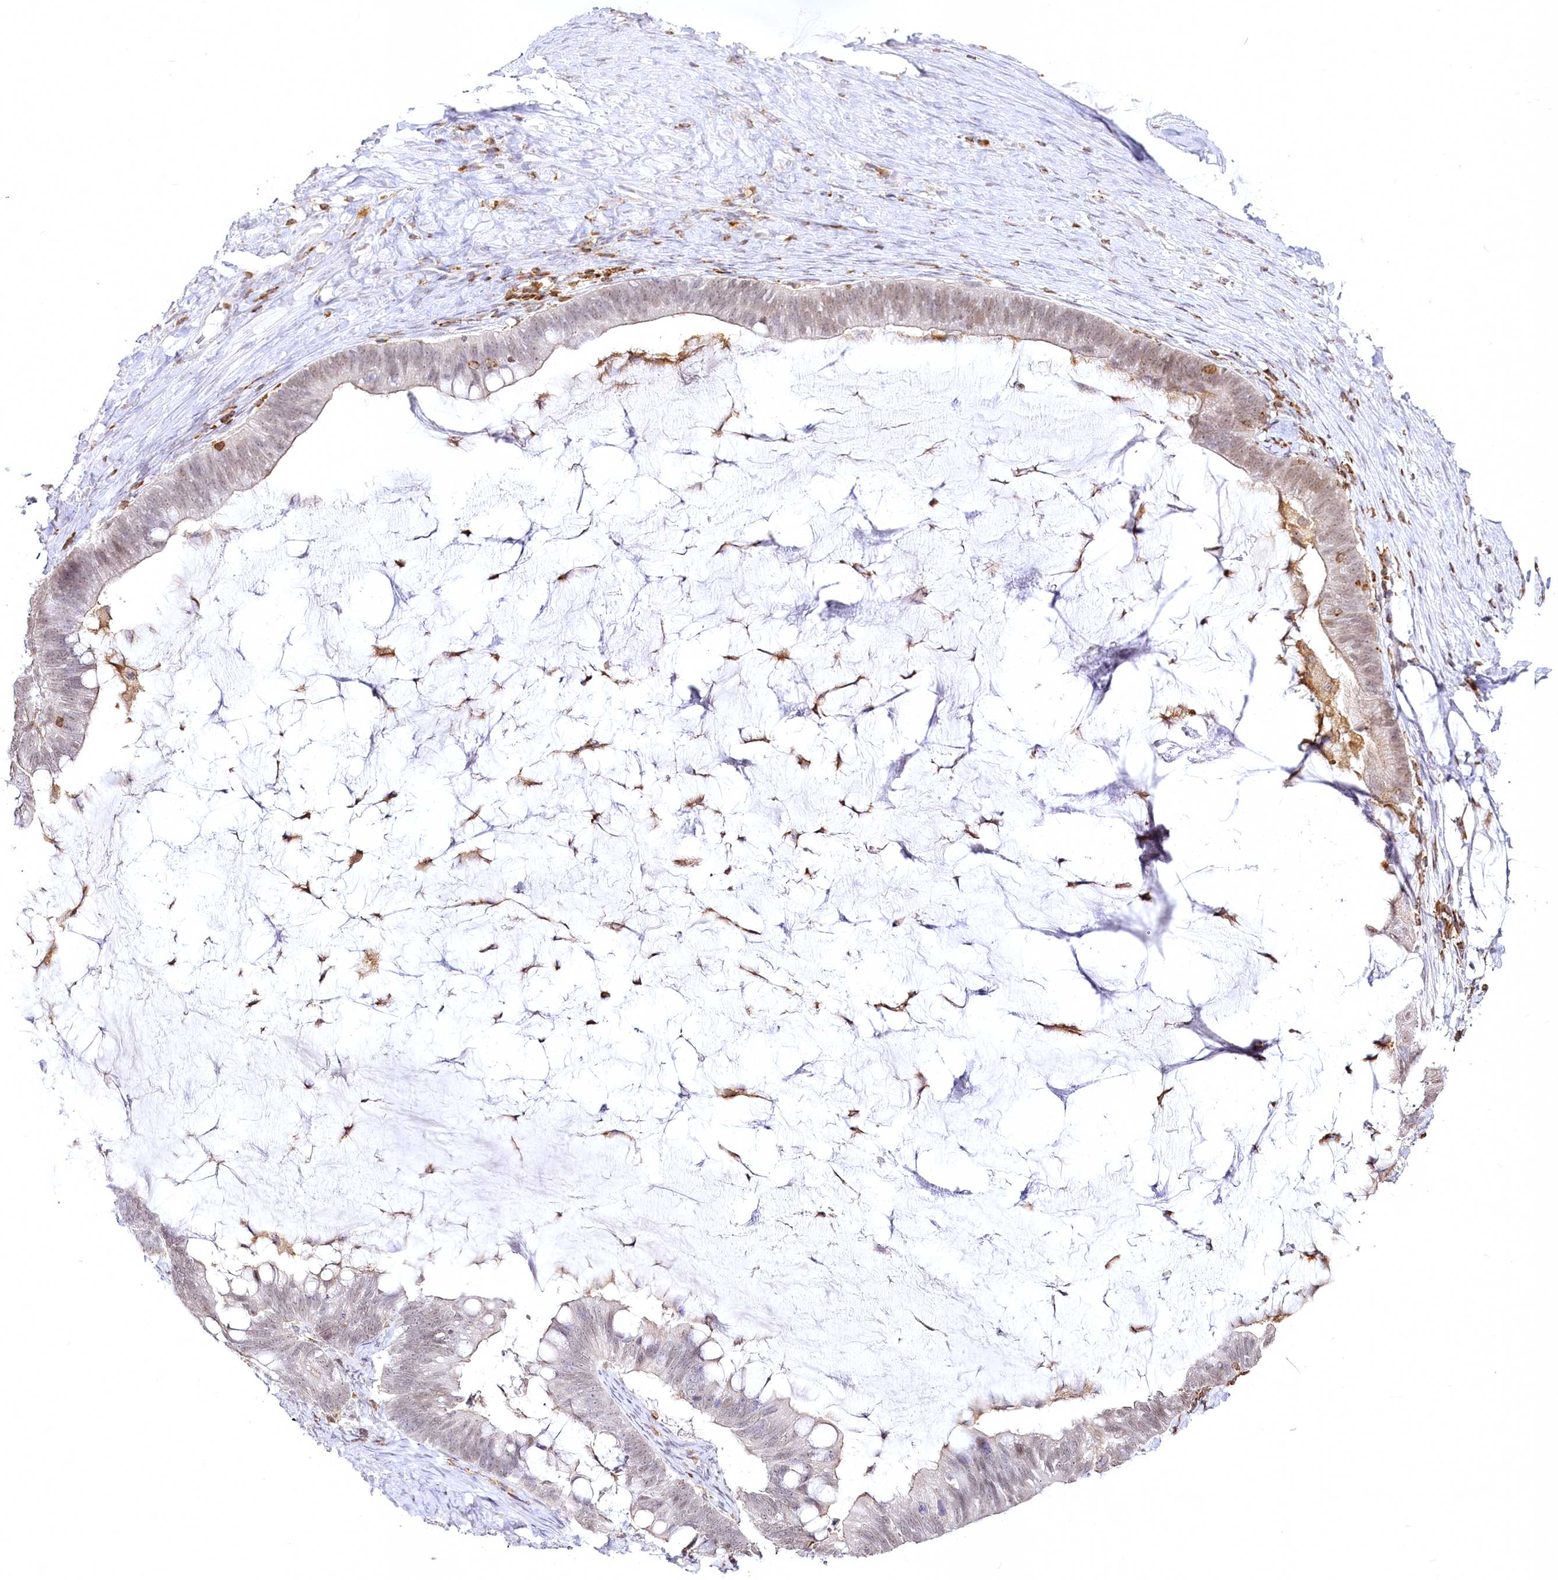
{"staining": {"intensity": "weak", "quantity": ">75%", "location": "nuclear"}, "tissue": "ovarian cancer", "cell_type": "Tumor cells", "image_type": "cancer", "snomed": [{"axis": "morphology", "description": "Cystadenocarcinoma, mucinous, NOS"}, {"axis": "topography", "description": "Ovary"}], "caption": "Brown immunohistochemical staining in ovarian mucinous cystadenocarcinoma shows weak nuclear positivity in about >75% of tumor cells. Using DAB (3,3'-diaminobenzidine) (brown) and hematoxylin (blue) stains, captured at high magnification using brightfield microscopy.", "gene": "DOCK2", "patient": {"sex": "female", "age": 61}}